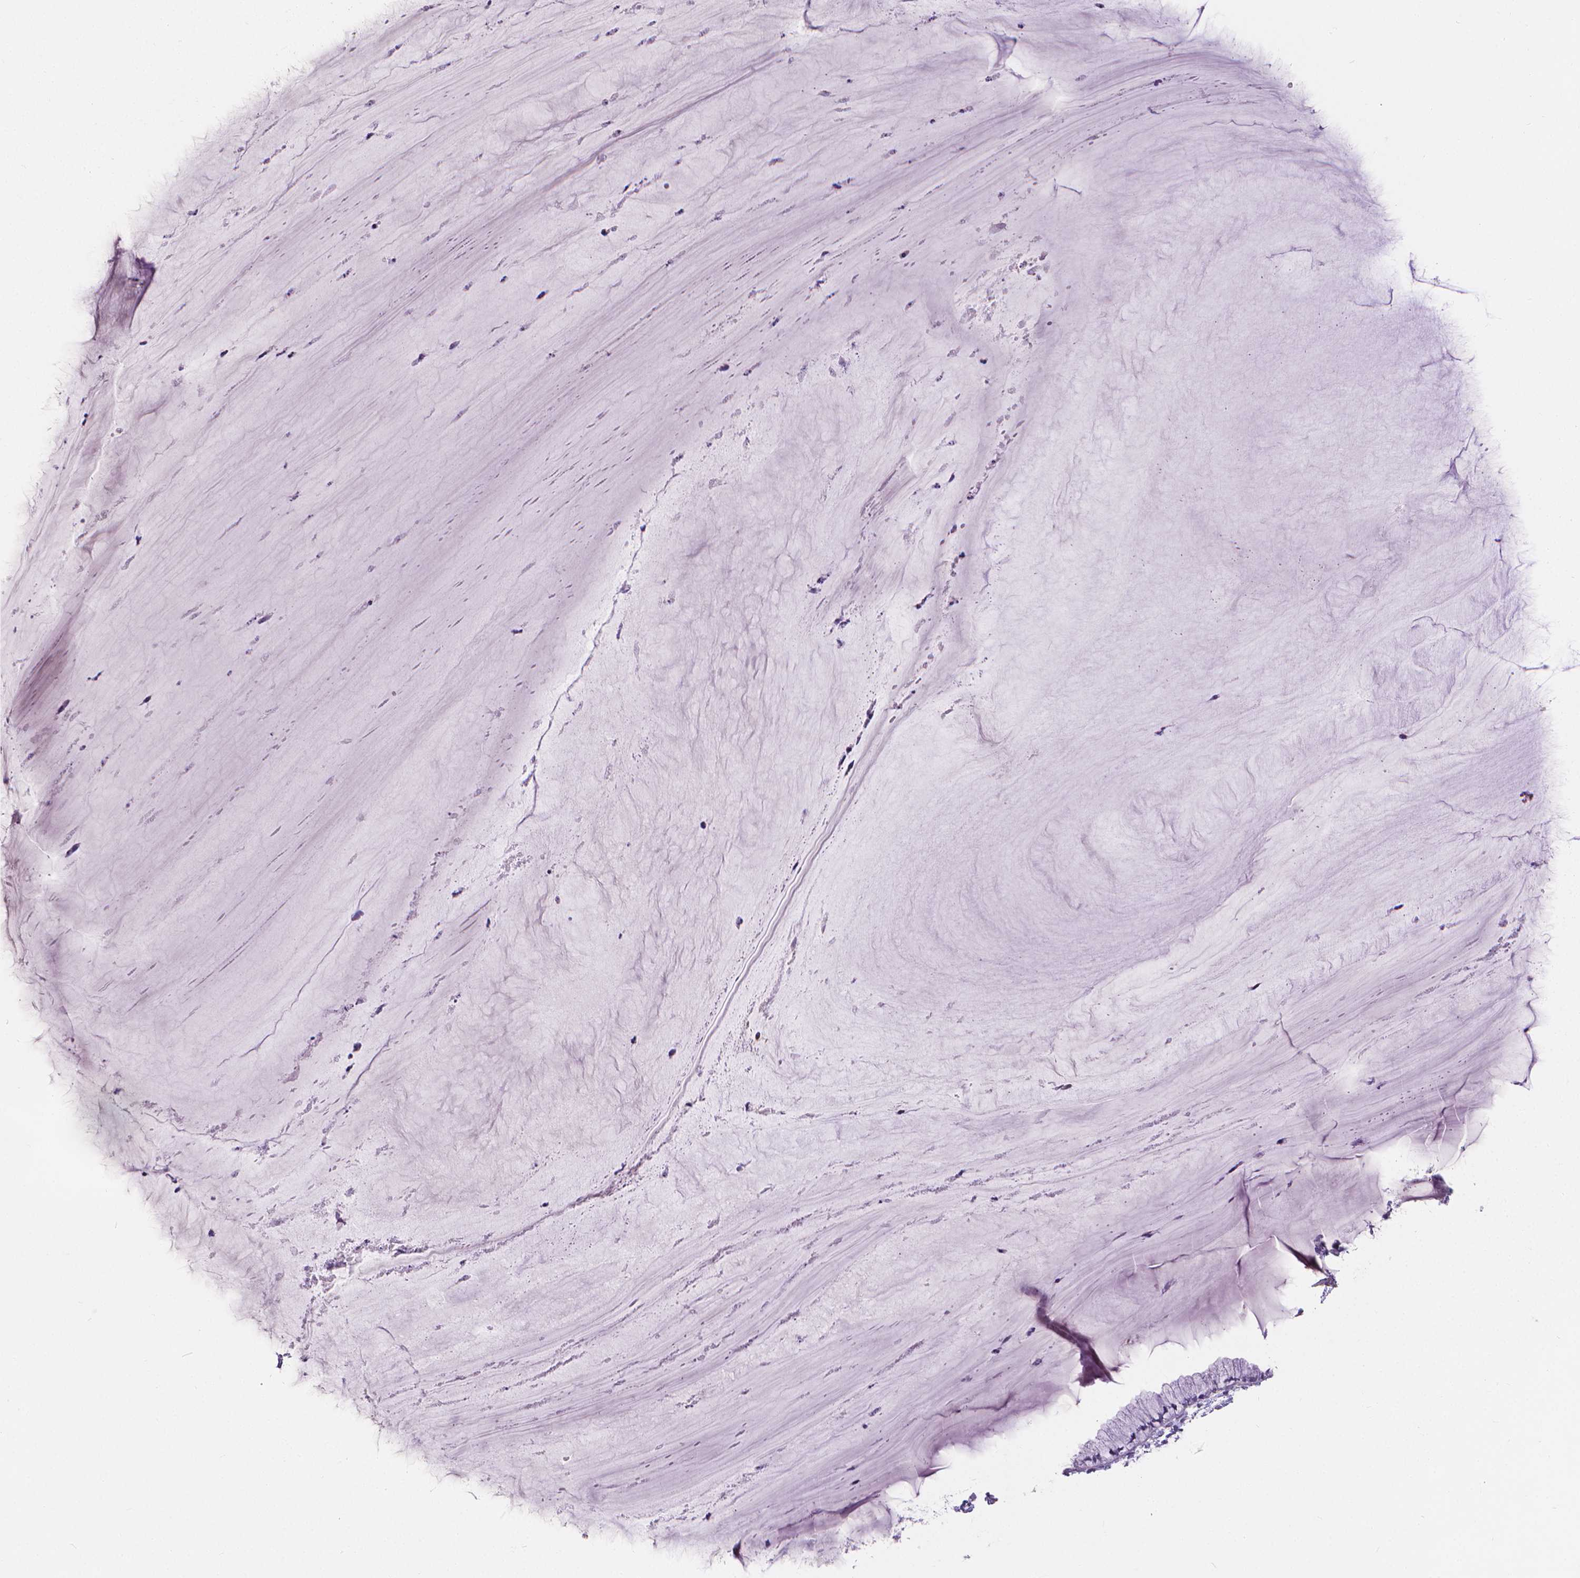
{"staining": {"intensity": "negative", "quantity": "none", "location": "none"}, "tissue": "cervix", "cell_type": "Glandular cells", "image_type": "normal", "snomed": [{"axis": "morphology", "description": "Normal tissue, NOS"}, {"axis": "topography", "description": "Cervix"}], "caption": "This is an immunohistochemistry histopathology image of benign human cervix. There is no positivity in glandular cells.", "gene": "CD4", "patient": {"sex": "female", "age": 37}}